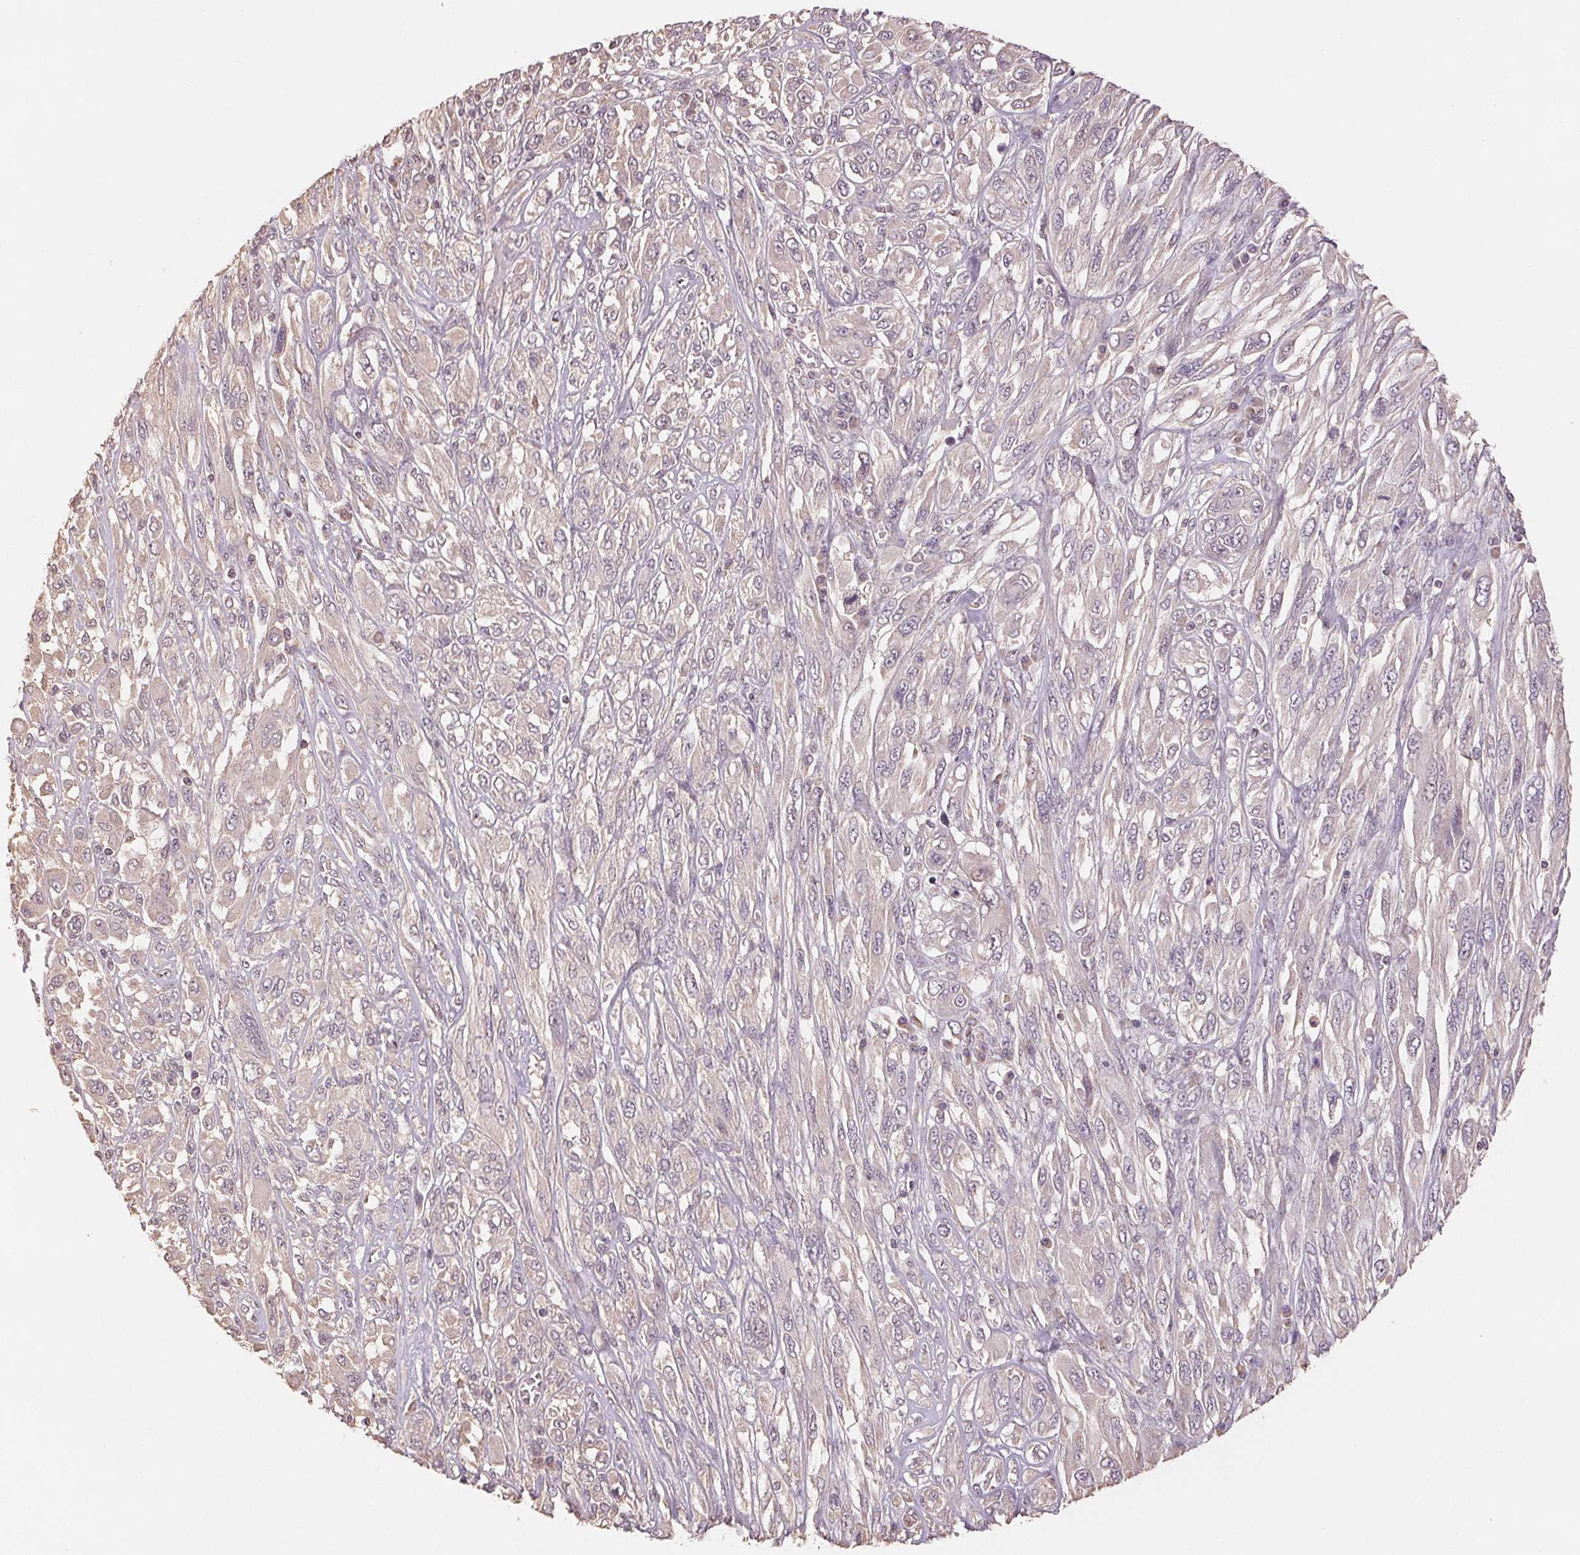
{"staining": {"intensity": "negative", "quantity": "none", "location": "none"}, "tissue": "melanoma", "cell_type": "Tumor cells", "image_type": "cancer", "snomed": [{"axis": "morphology", "description": "Malignant melanoma, NOS"}, {"axis": "topography", "description": "Skin"}], "caption": "Immunohistochemistry image of neoplastic tissue: melanoma stained with DAB reveals no significant protein staining in tumor cells.", "gene": "COX14", "patient": {"sex": "female", "age": 91}}